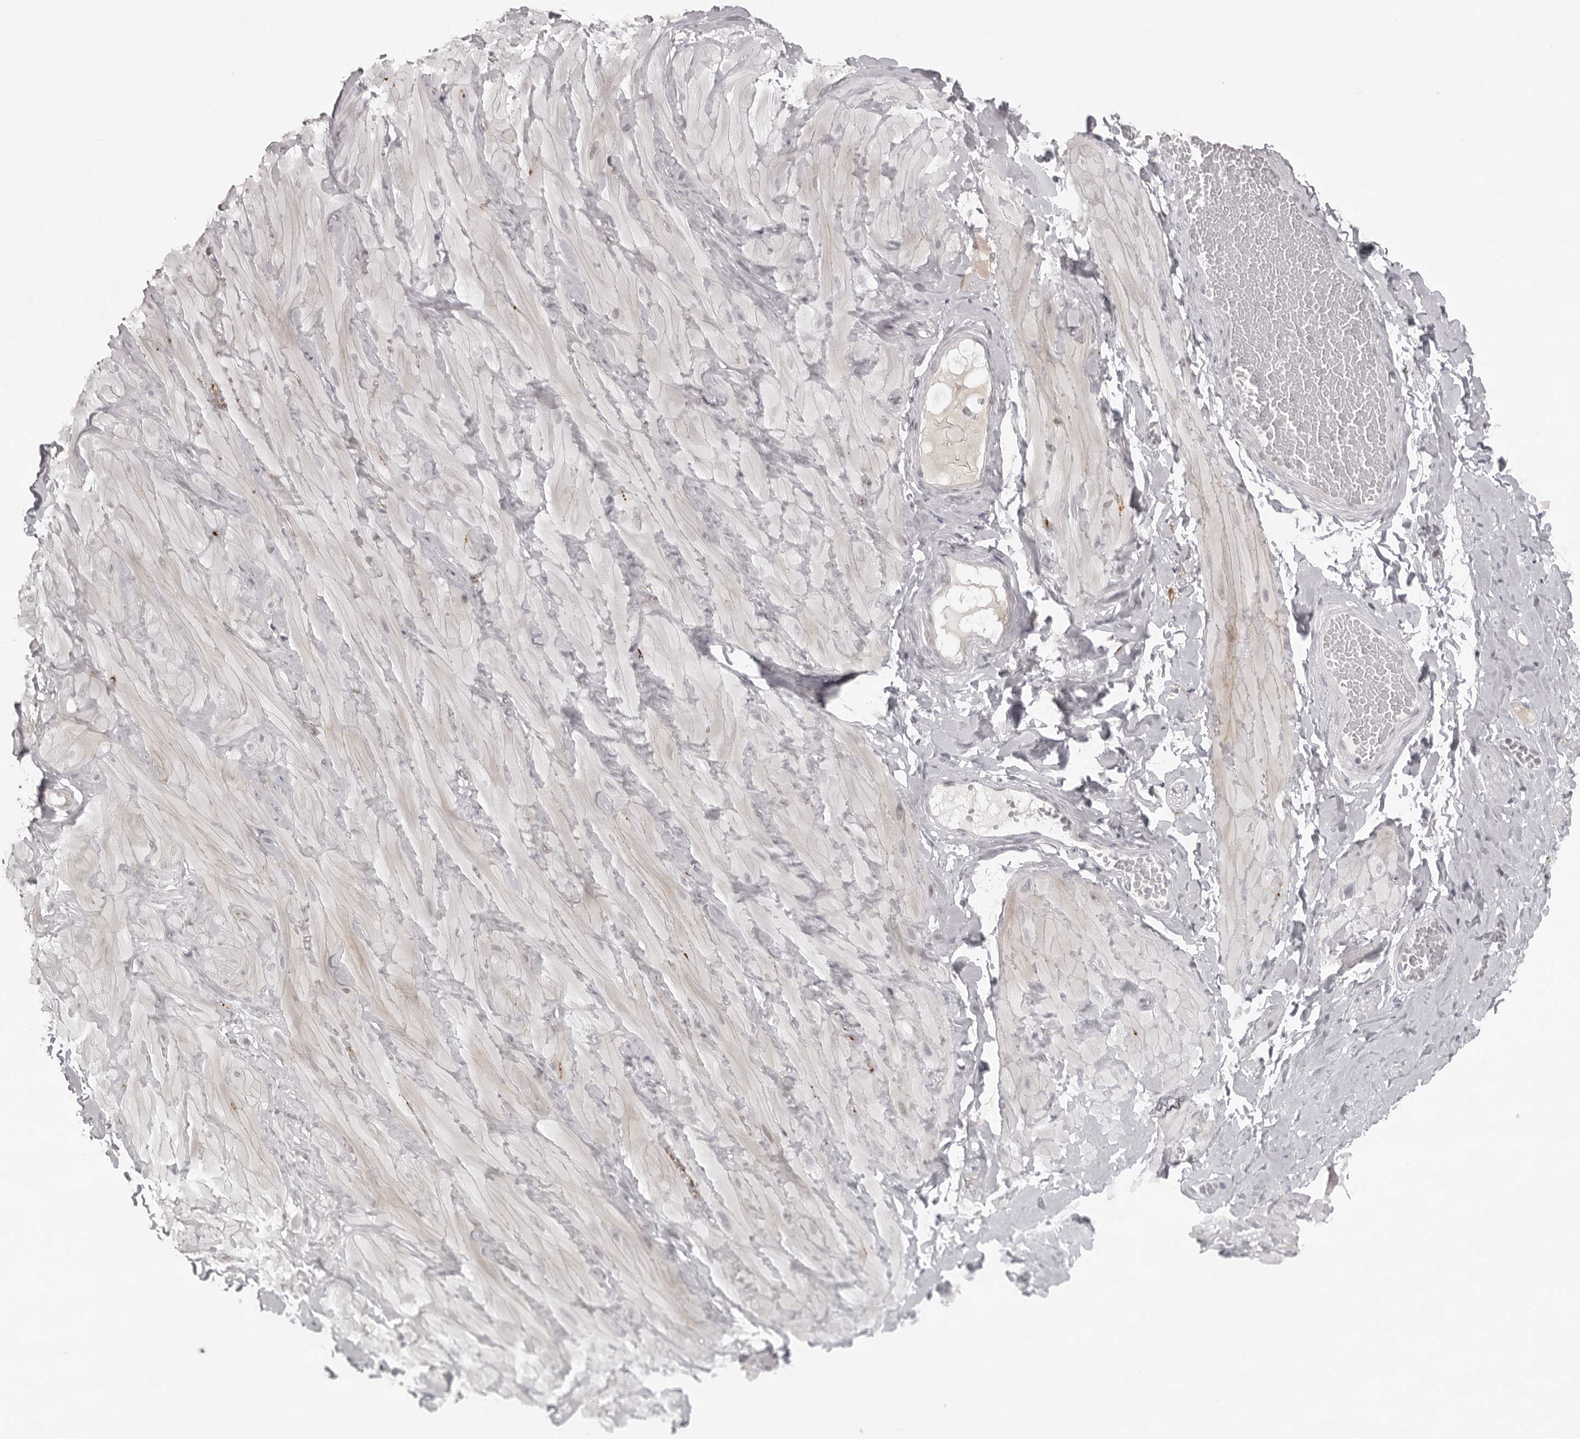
{"staining": {"intensity": "negative", "quantity": "none", "location": "none"}, "tissue": "adipose tissue", "cell_type": "Adipocytes", "image_type": "normal", "snomed": [{"axis": "morphology", "description": "Normal tissue, NOS"}, {"axis": "topography", "description": "Adipose tissue"}, {"axis": "topography", "description": "Vascular tissue"}, {"axis": "topography", "description": "Peripheral nerve tissue"}], "caption": "Micrograph shows no significant protein staining in adipocytes of normal adipose tissue. (DAB immunohistochemistry with hematoxylin counter stain).", "gene": "NUDT18", "patient": {"sex": "male", "age": 25}}